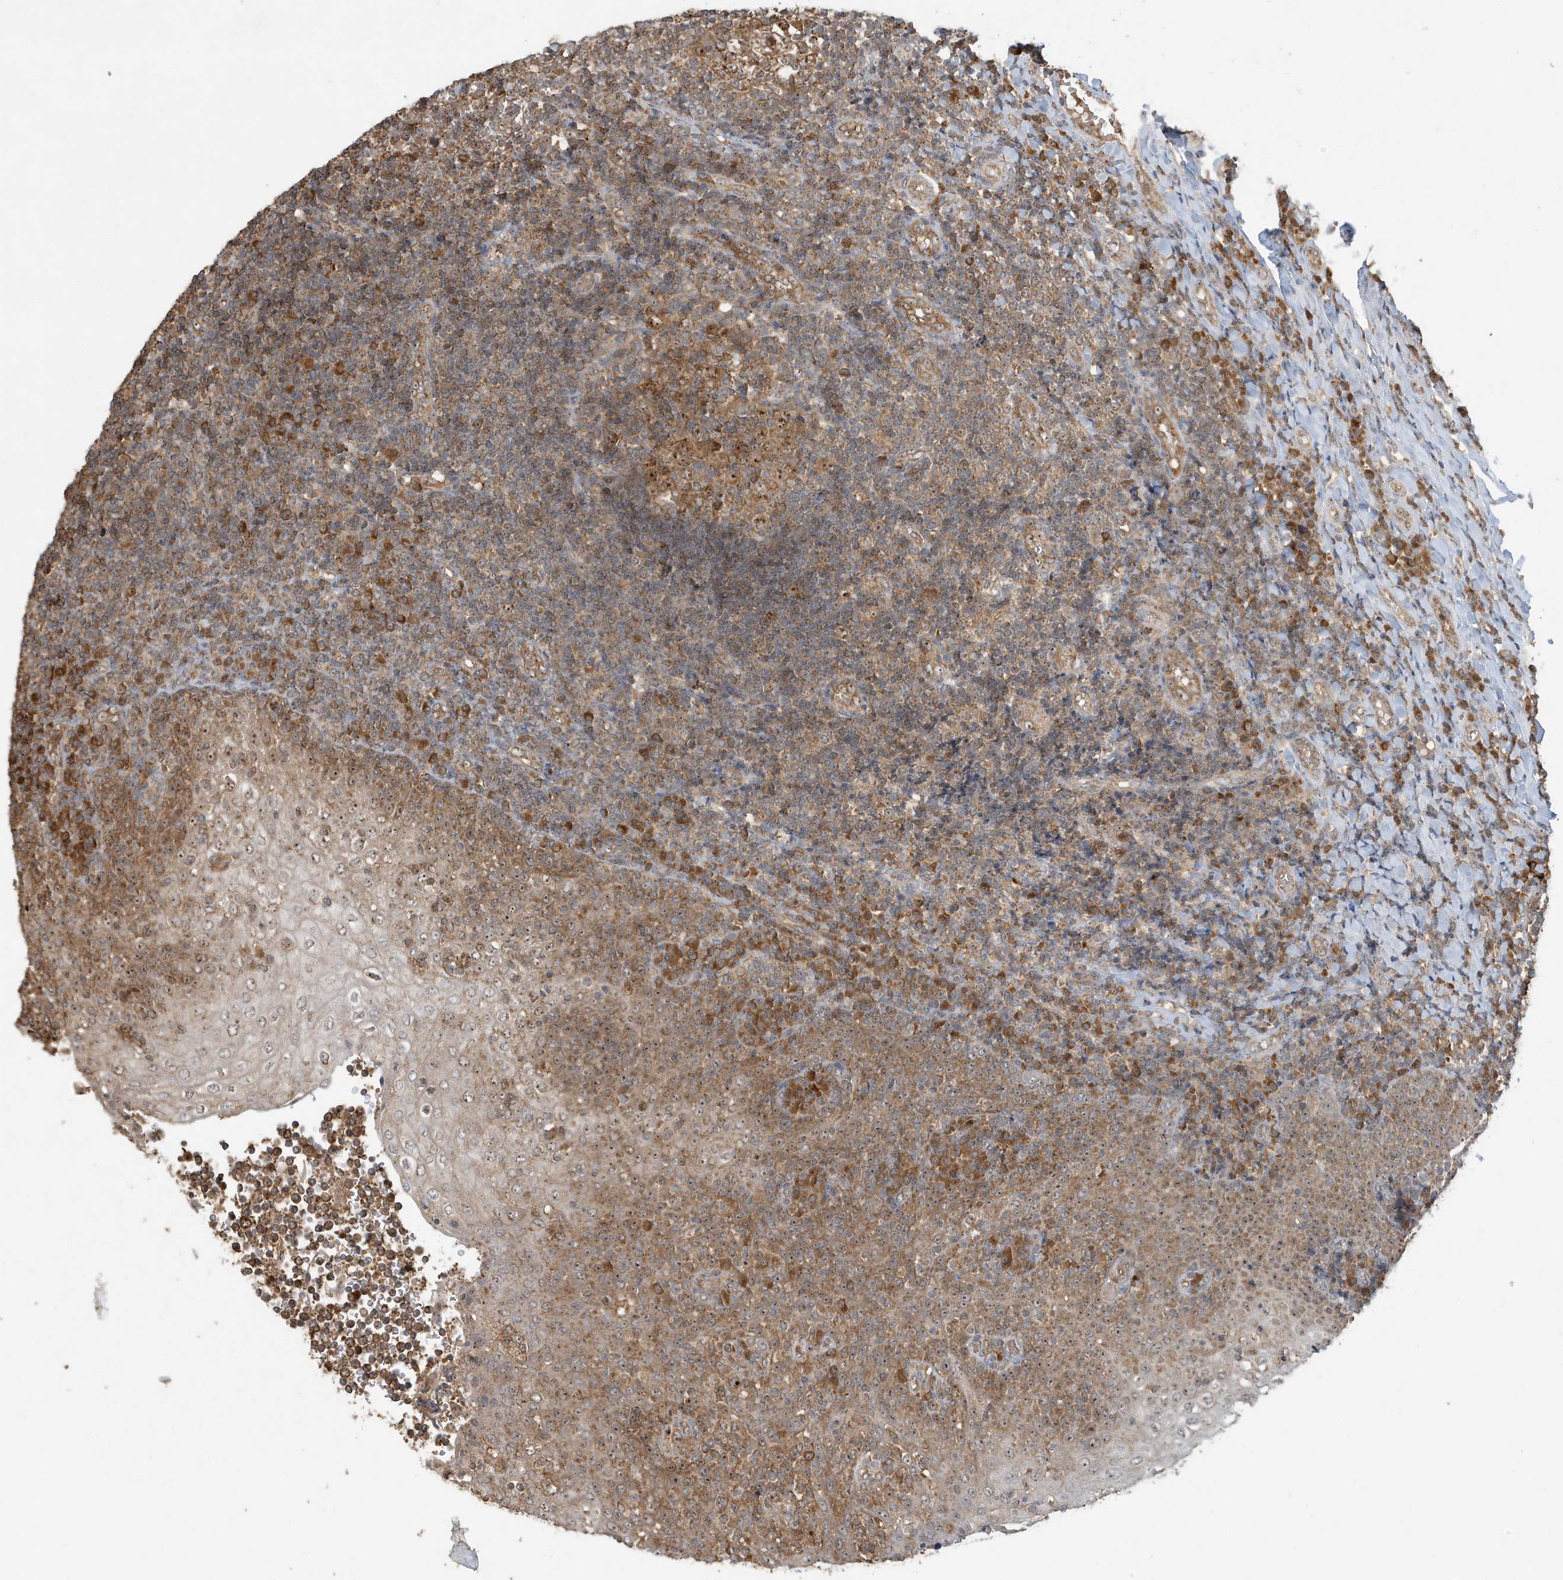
{"staining": {"intensity": "moderate", "quantity": ">75%", "location": "cytoplasmic/membranous,nuclear"}, "tissue": "tonsil", "cell_type": "Germinal center cells", "image_type": "normal", "snomed": [{"axis": "morphology", "description": "Normal tissue, NOS"}, {"axis": "topography", "description": "Tonsil"}], "caption": "Immunohistochemical staining of benign tonsil shows moderate cytoplasmic/membranous,nuclear protein positivity in about >75% of germinal center cells.", "gene": "ABCB9", "patient": {"sex": "female", "age": 19}}